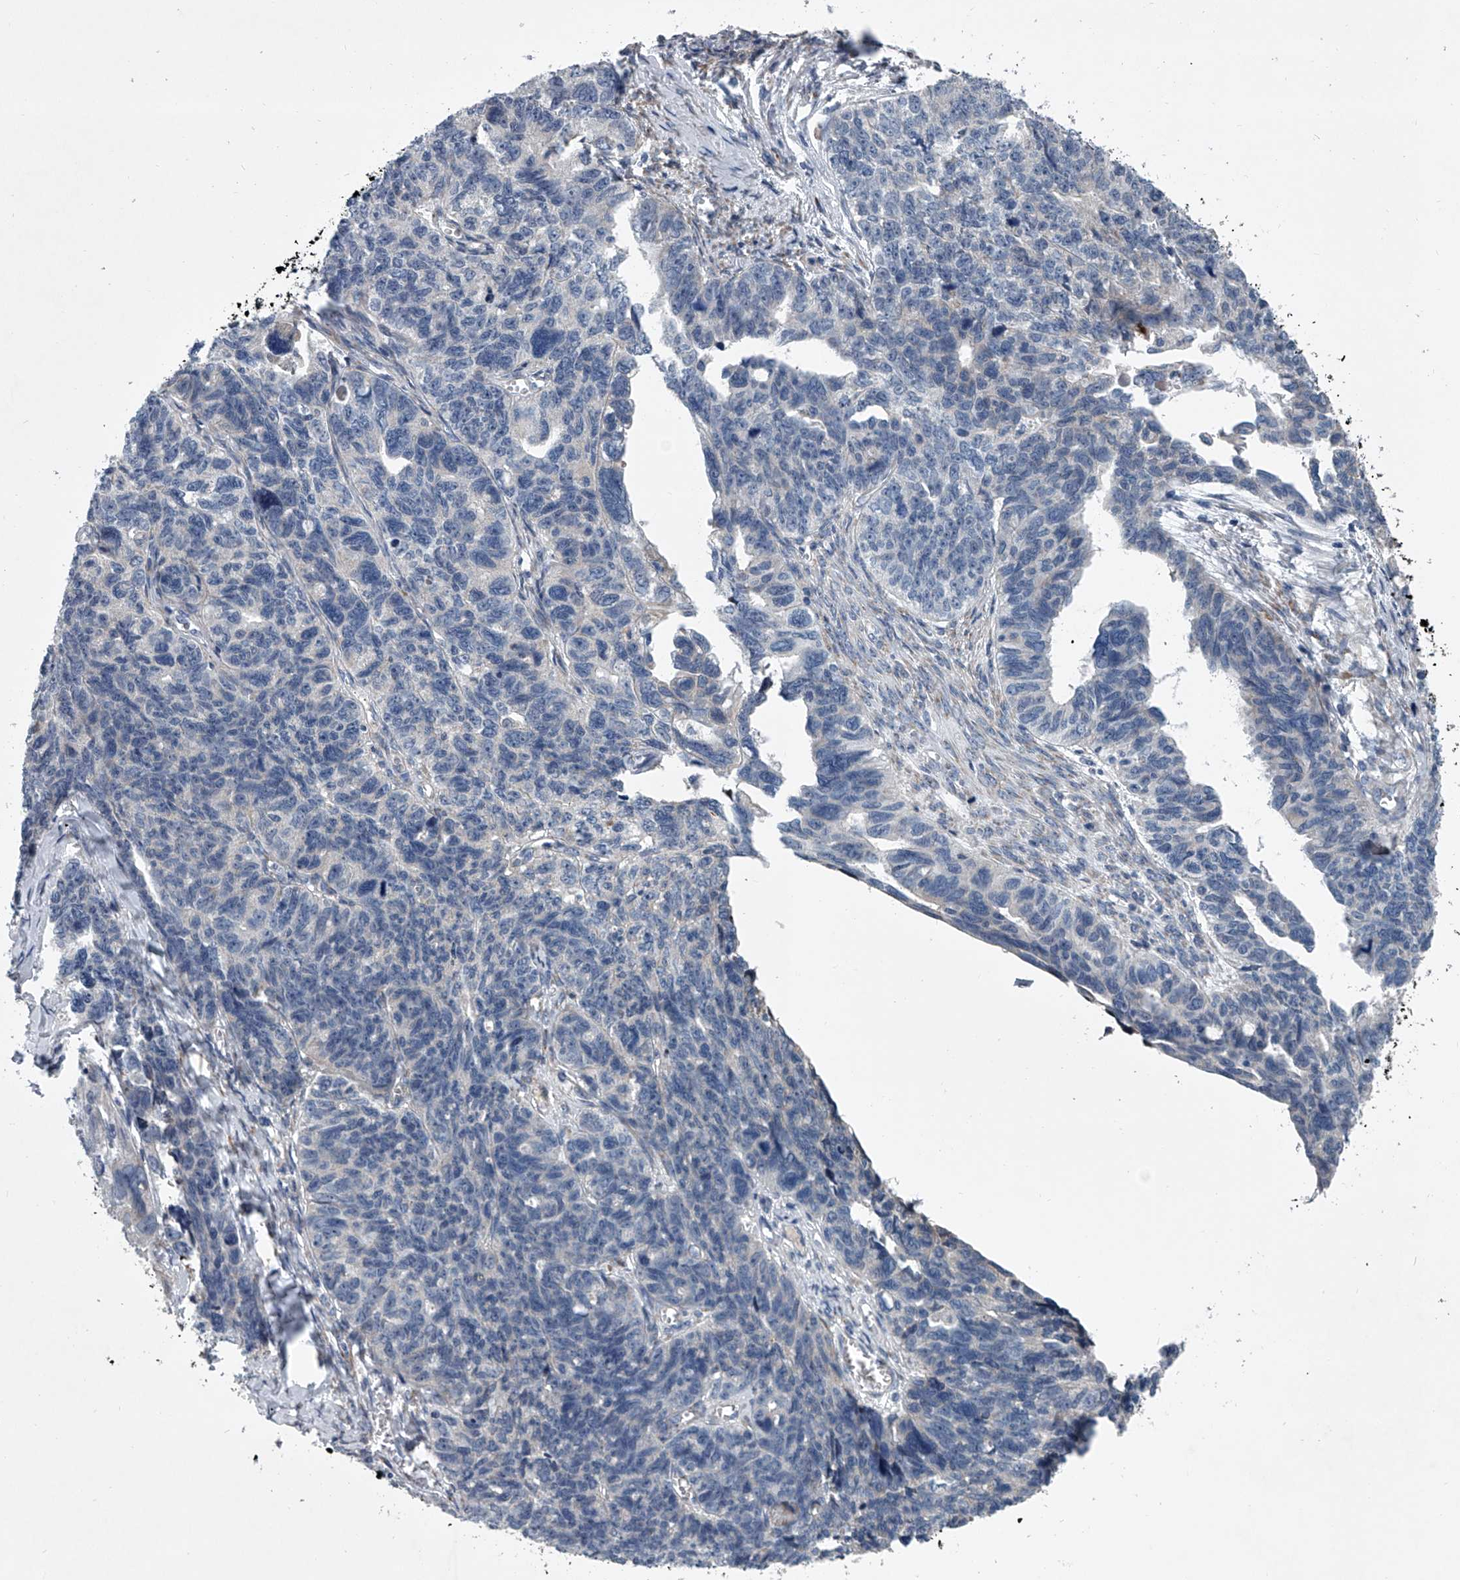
{"staining": {"intensity": "negative", "quantity": "none", "location": "none"}, "tissue": "ovarian cancer", "cell_type": "Tumor cells", "image_type": "cancer", "snomed": [{"axis": "morphology", "description": "Cystadenocarcinoma, serous, NOS"}, {"axis": "topography", "description": "Ovary"}], "caption": "A high-resolution image shows immunohistochemistry staining of ovarian cancer (serous cystadenocarcinoma), which shows no significant positivity in tumor cells.", "gene": "ABCG1", "patient": {"sex": "female", "age": 79}}